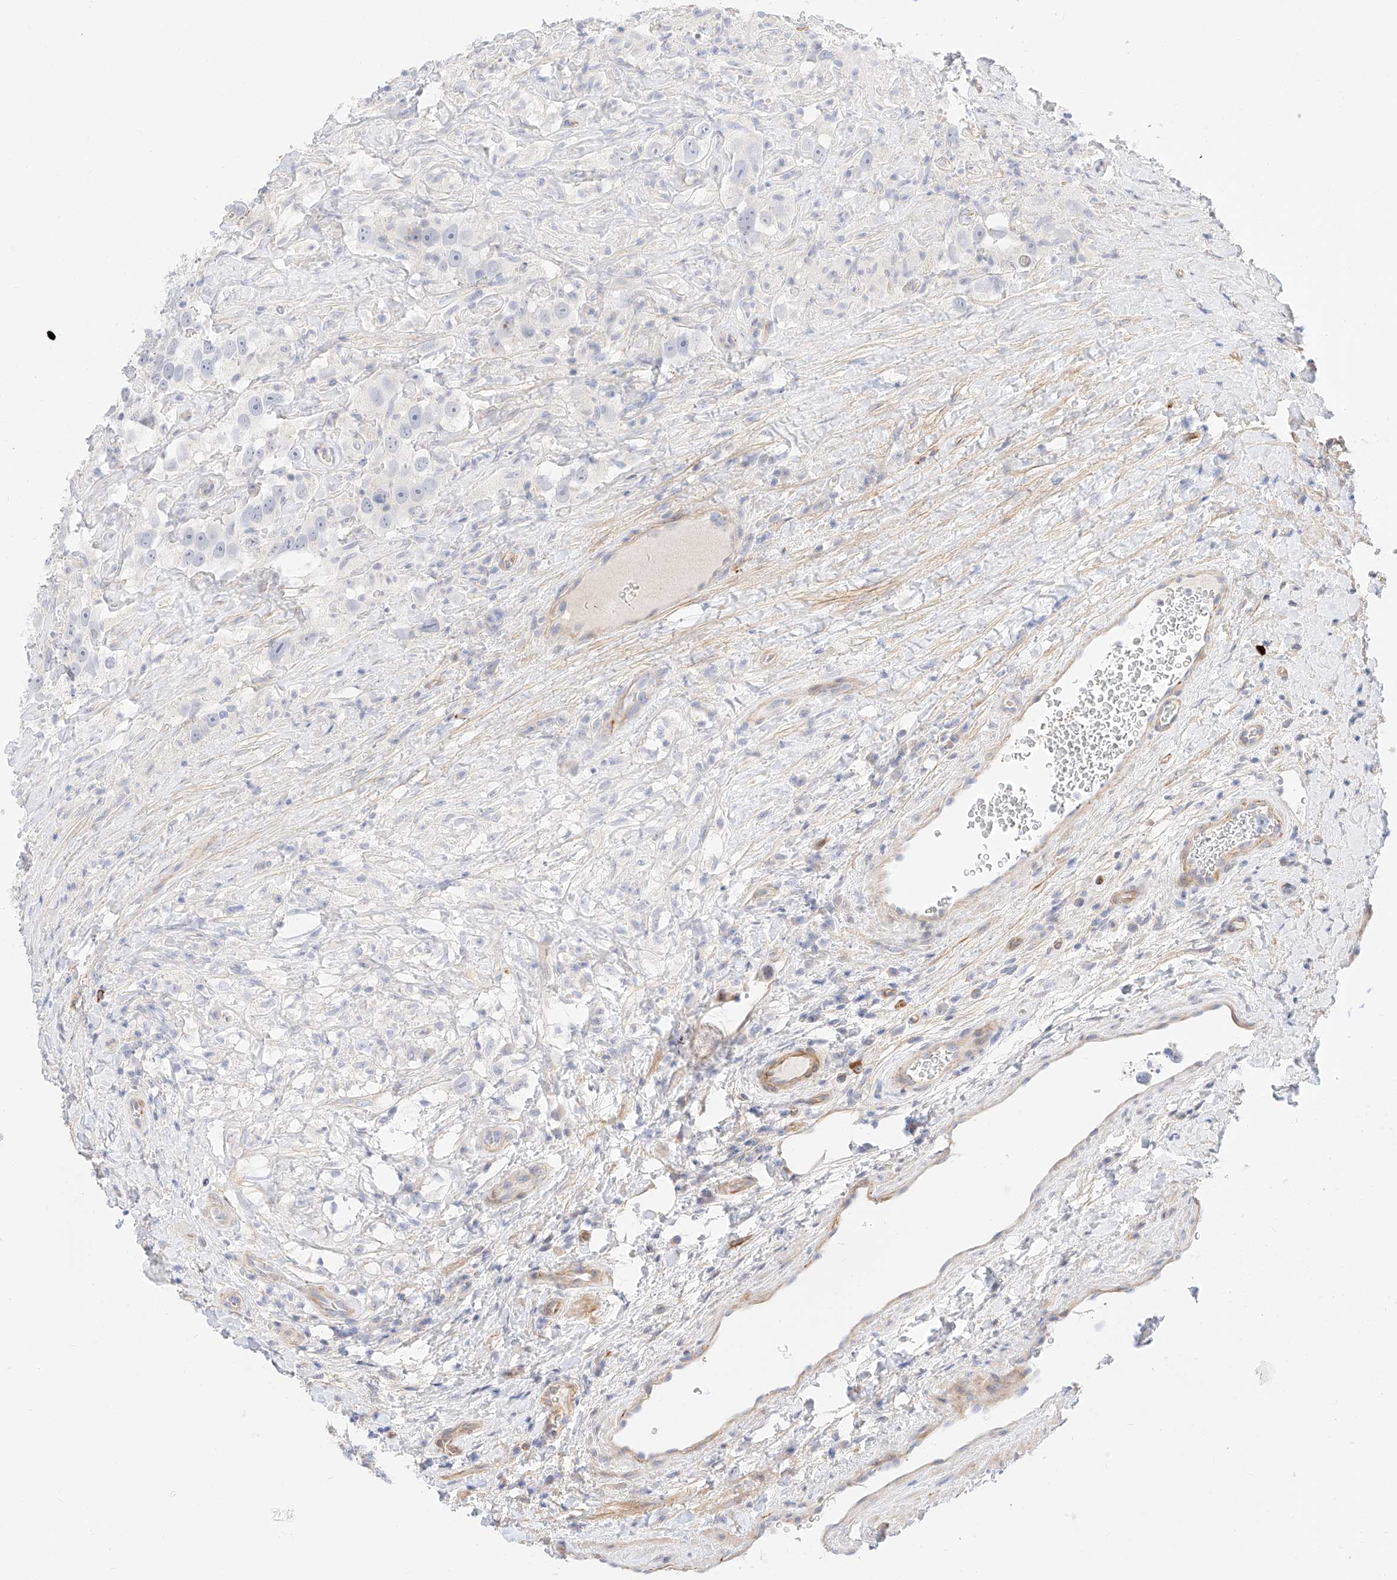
{"staining": {"intensity": "negative", "quantity": "none", "location": "none"}, "tissue": "testis cancer", "cell_type": "Tumor cells", "image_type": "cancer", "snomed": [{"axis": "morphology", "description": "Seminoma, NOS"}, {"axis": "topography", "description": "Testis"}], "caption": "The photomicrograph exhibits no staining of tumor cells in seminoma (testis).", "gene": "CDCP2", "patient": {"sex": "male", "age": 49}}